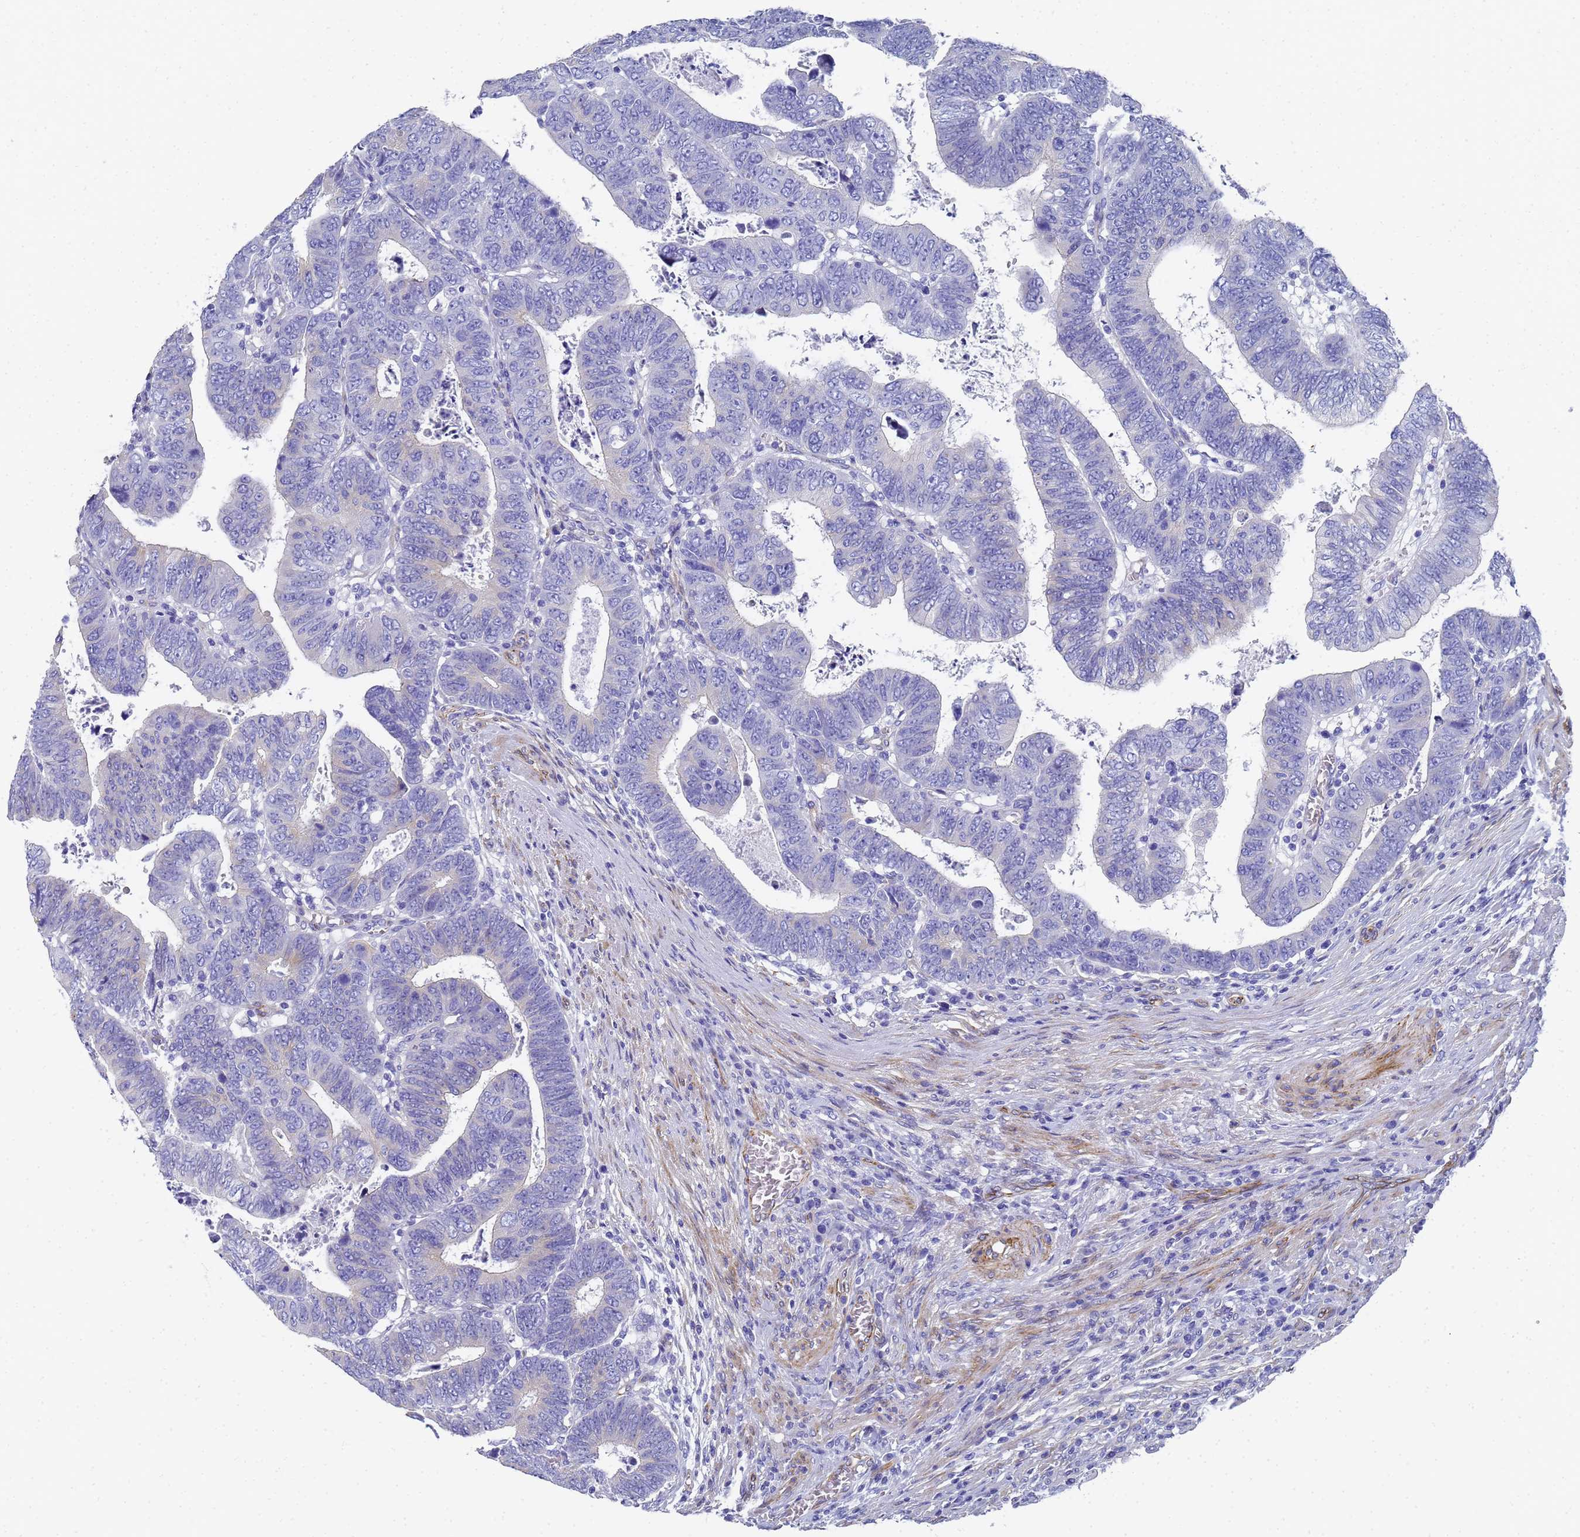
{"staining": {"intensity": "weak", "quantity": "<25%", "location": "cytoplasmic/membranous"}, "tissue": "colorectal cancer", "cell_type": "Tumor cells", "image_type": "cancer", "snomed": [{"axis": "morphology", "description": "Normal tissue, NOS"}, {"axis": "morphology", "description": "Adenocarcinoma, NOS"}, {"axis": "topography", "description": "Rectum"}], "caption": "DAB (3,3'-diaminobenzidine) immunohistochemical staining of colorectal cancer displays no significant positivity in tumor cells. The staining is performed using DAB brown chromogen with nuclei counter-stained in using hematoxylin.", "gene": "TUBB1", "patient": {"sex": "female", "age": 65}}